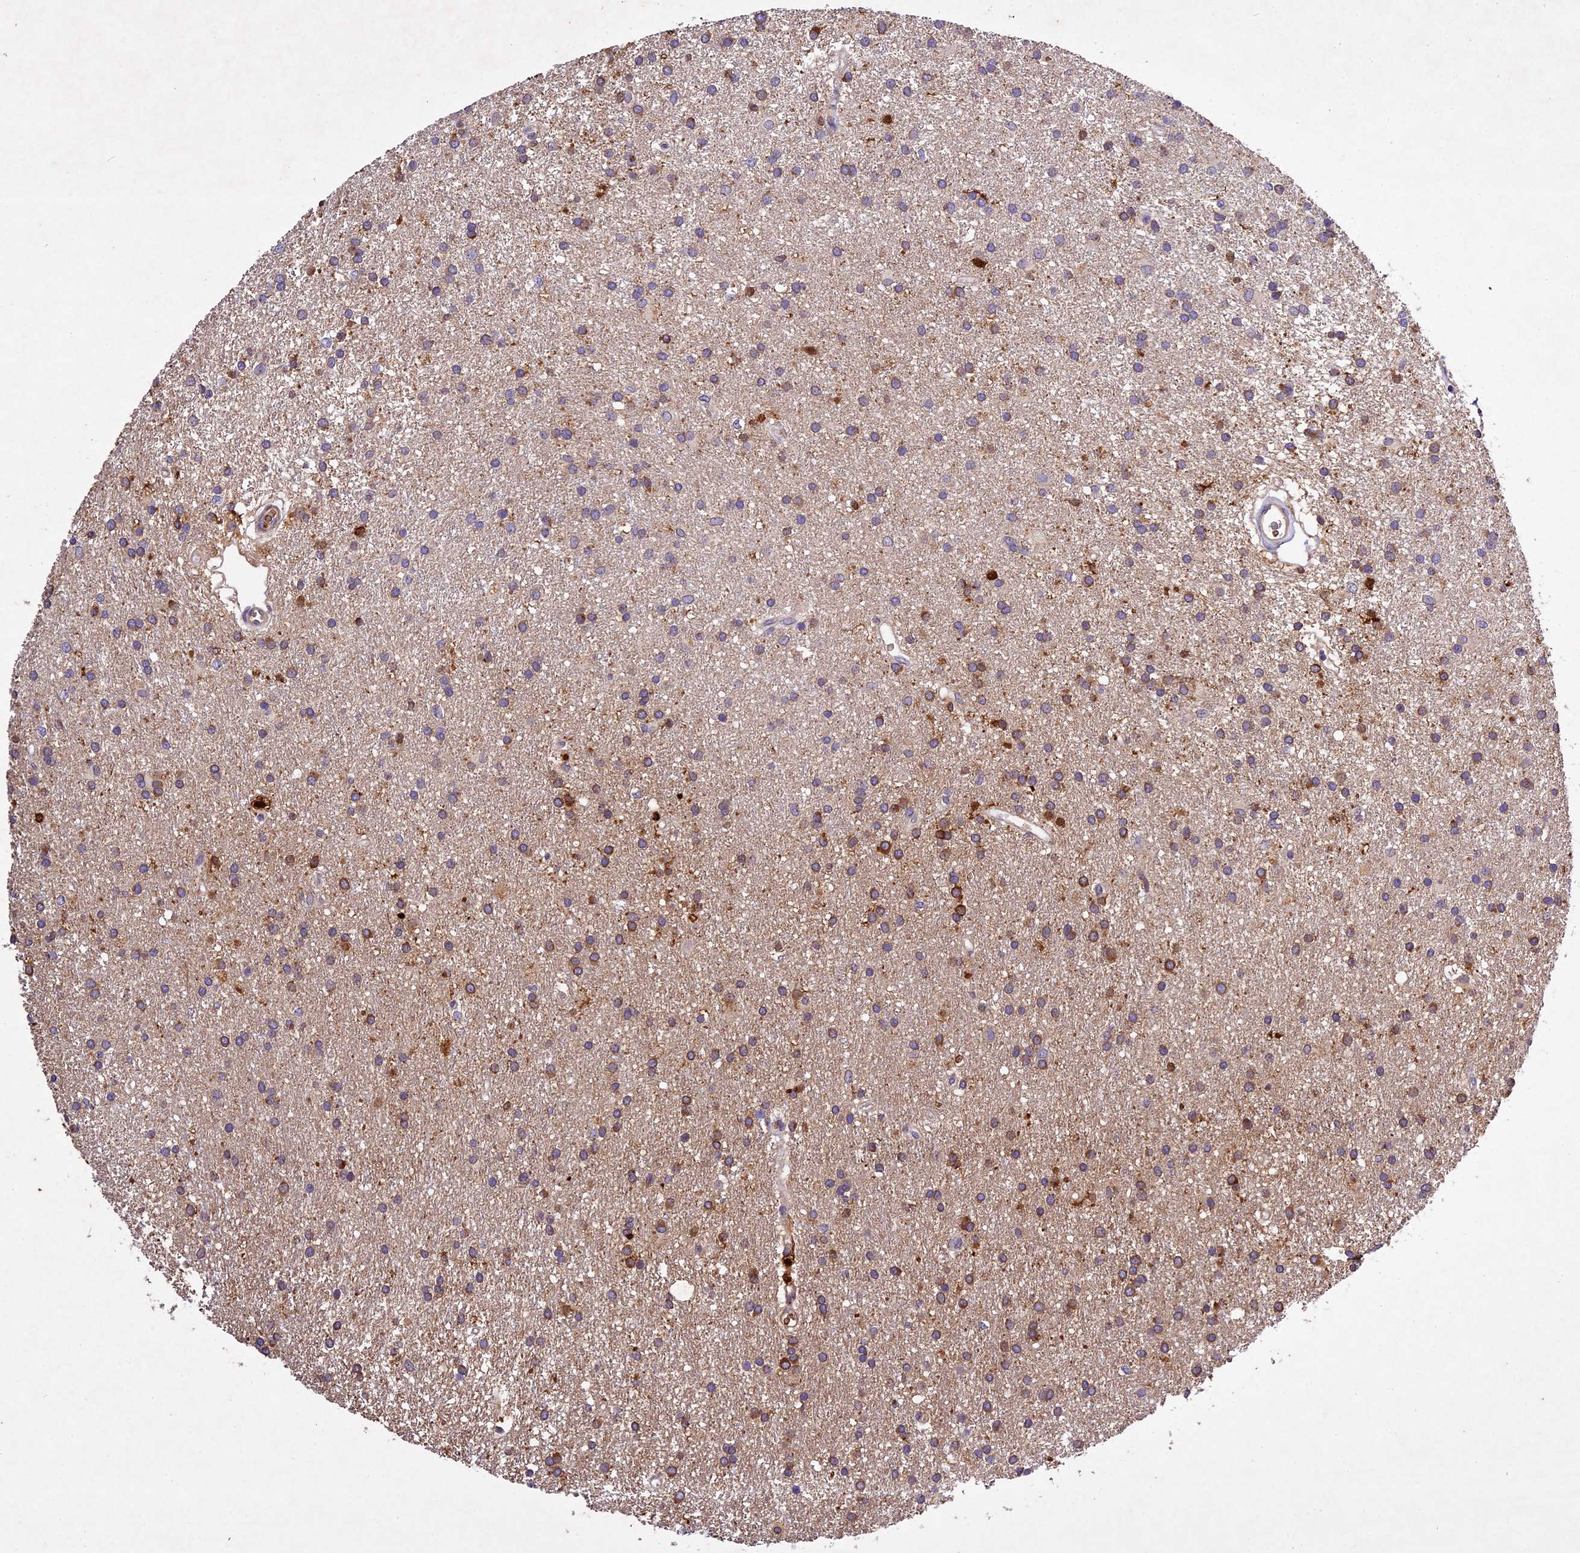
{"staining": {"intensity": "moderate", "quantity": "25%-75%", "location": "cytoplasmic/membranous"}, "tissue": "glioma", "cell_type": "Tumor cells", "image_type": "cancer", "snomed": [{"axis": "morphology", "description": "Glioma, malignant, High grade"}, {"axis": "topography", "description": "Brain"}], "caption": "IHC micrograph of human glioma stained for a protein (brown), which demonstrates medium levels of moderate cytoplasmic/membranous staining in approximately 25%-75% of tumor cells.", "gene": "CILP2", "patient": {"sex": "male", "age": 77}}